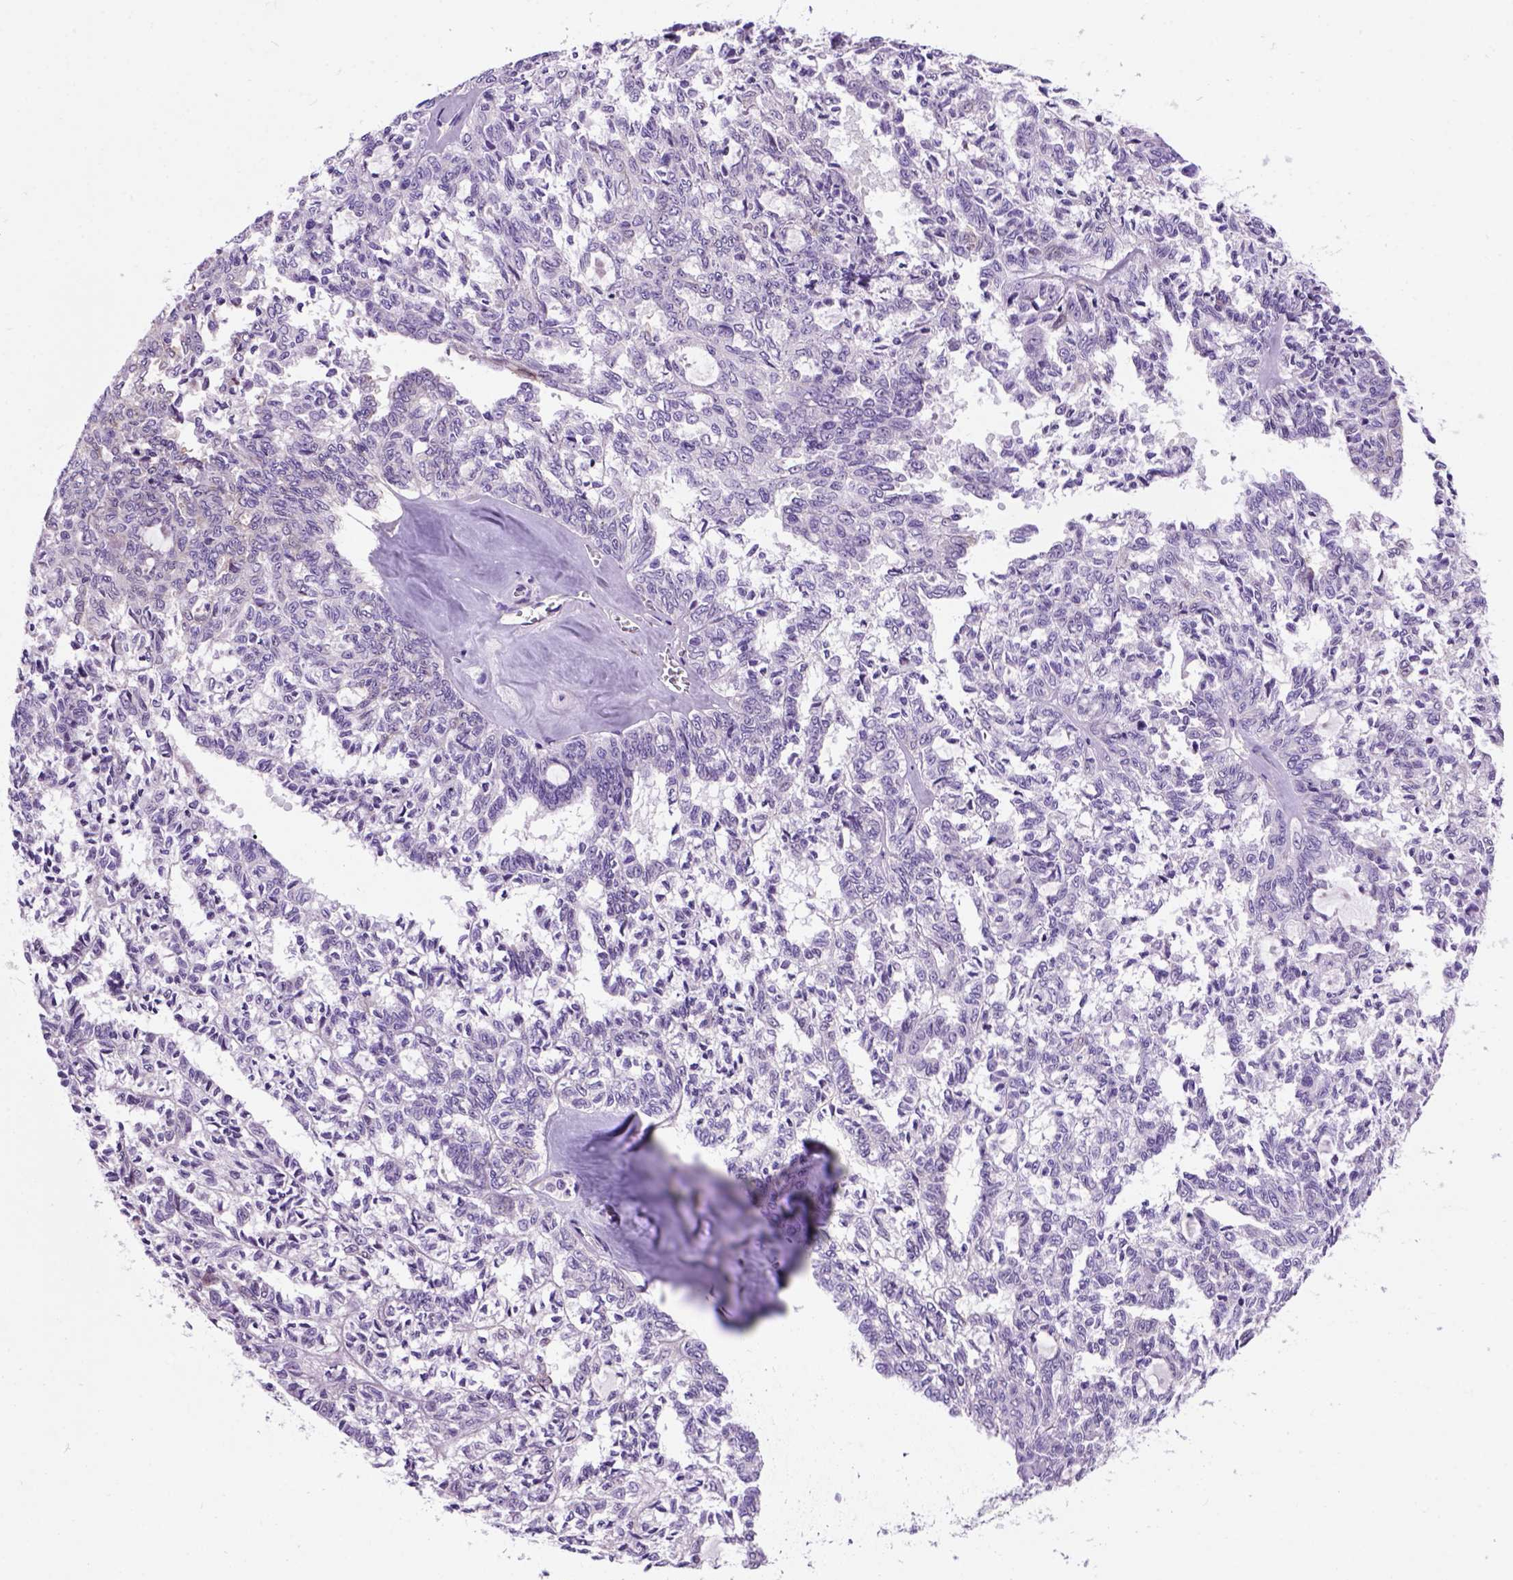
{"staining": {"intensity": "negative", "quantity": "none", "location": "none"}, "tissue": "ovarian cancer", "cell_type": "Tumor cells", "image_type": "cancer", "snomed": [{"axis": "morphology", "description": "Cystadenocarcinoma, serous, NOS"}, {"axis": "topography", "description": "Ovary"}], "caption": "Ovarian cancer was stained to show a protein in brown. There is no significant staining in tumor cells.", "gene": "MAPT", "patient": {"sex": "female", "age": 71}}